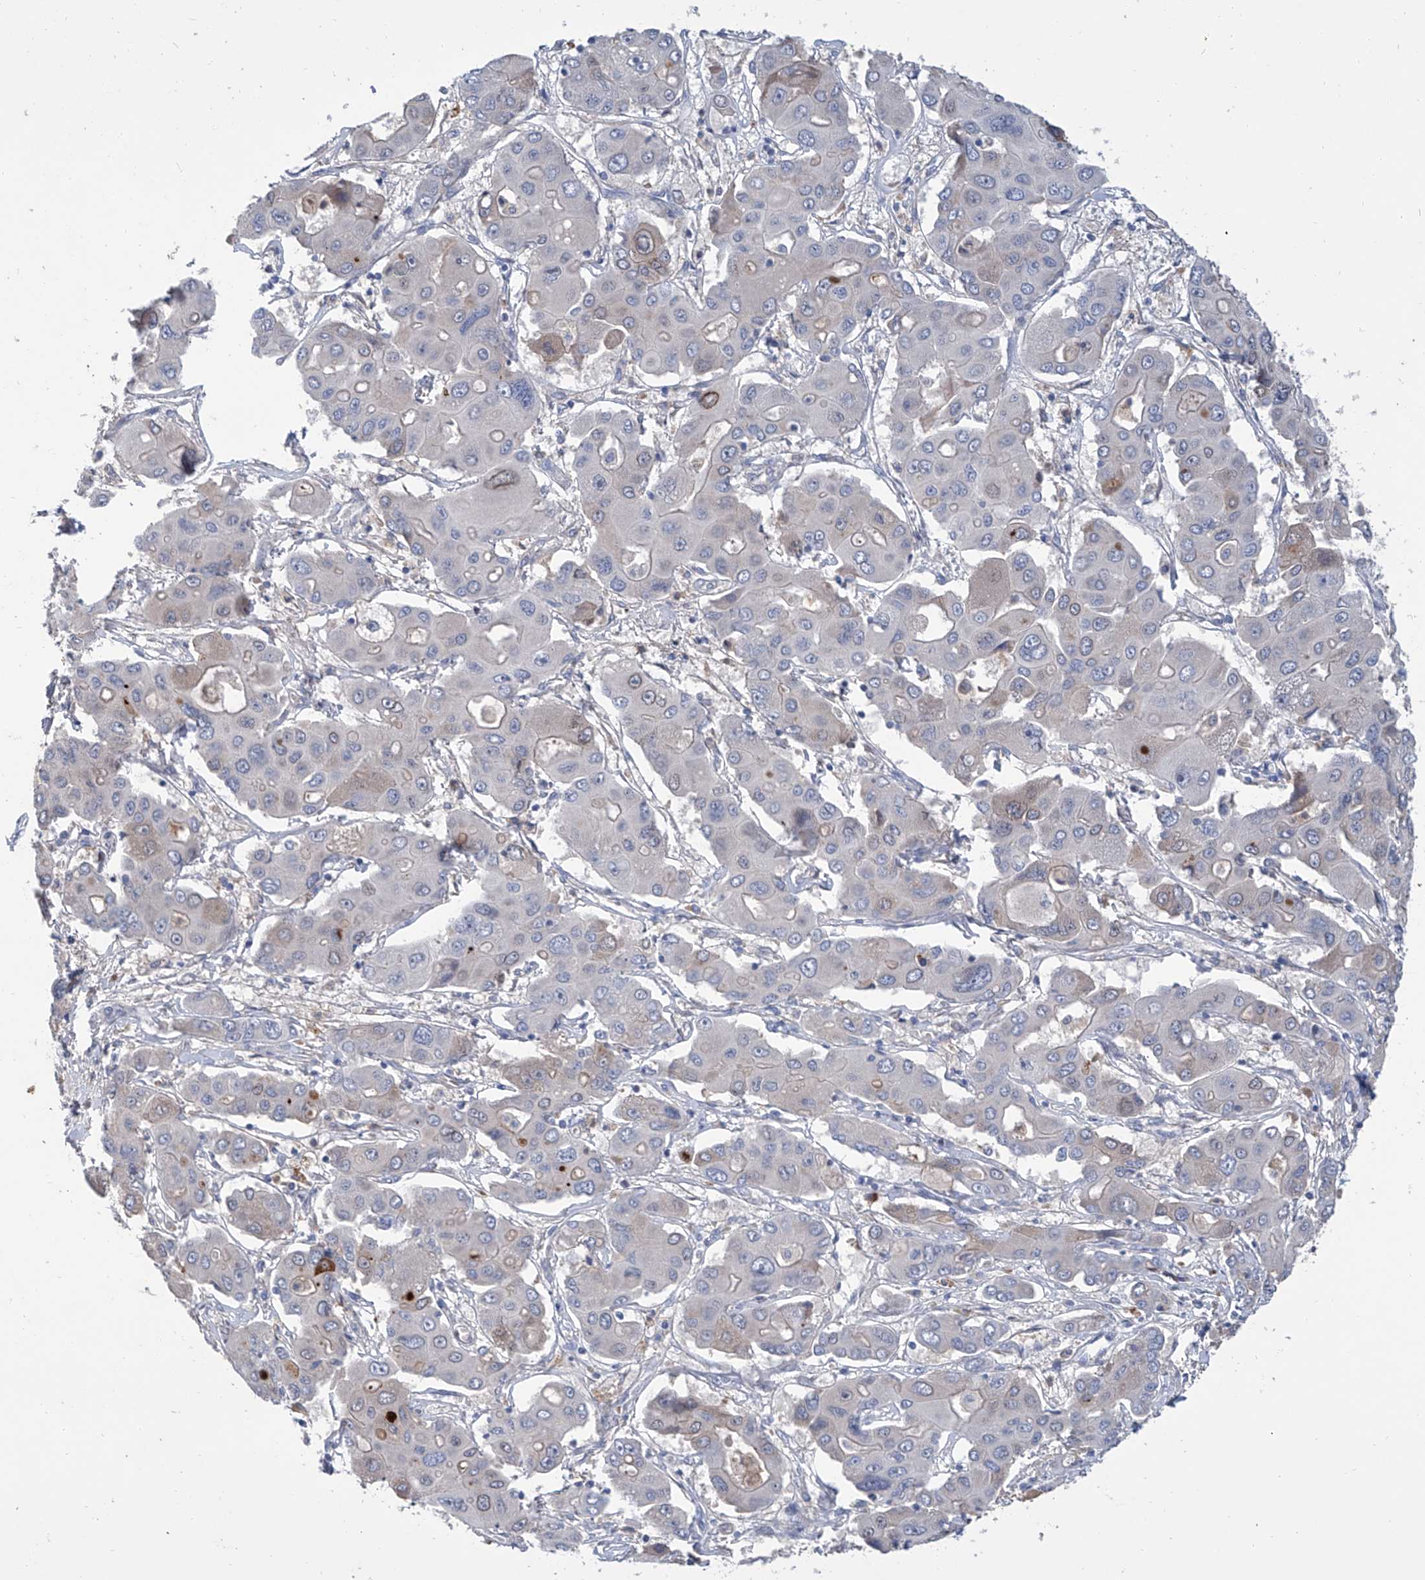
{"staining": {"intensity": "weak", "quantity": "<25%", "location": "cytoplasmic/membranous"}, "tissue": "liver cancer", "cell_type": "Tumor cells", "image_type": "cancer", "snomed": [{"axis": "morphology", "description": "Cholangiocarcinoma"}, {"axis": "topography", "description": "Liver"}], "caption": "There is no significant staining in tumor cells of liver cancer (cholangiocarcinoma).", "gene": "GPT", "patient": {"sex": "male", "age": 67}}